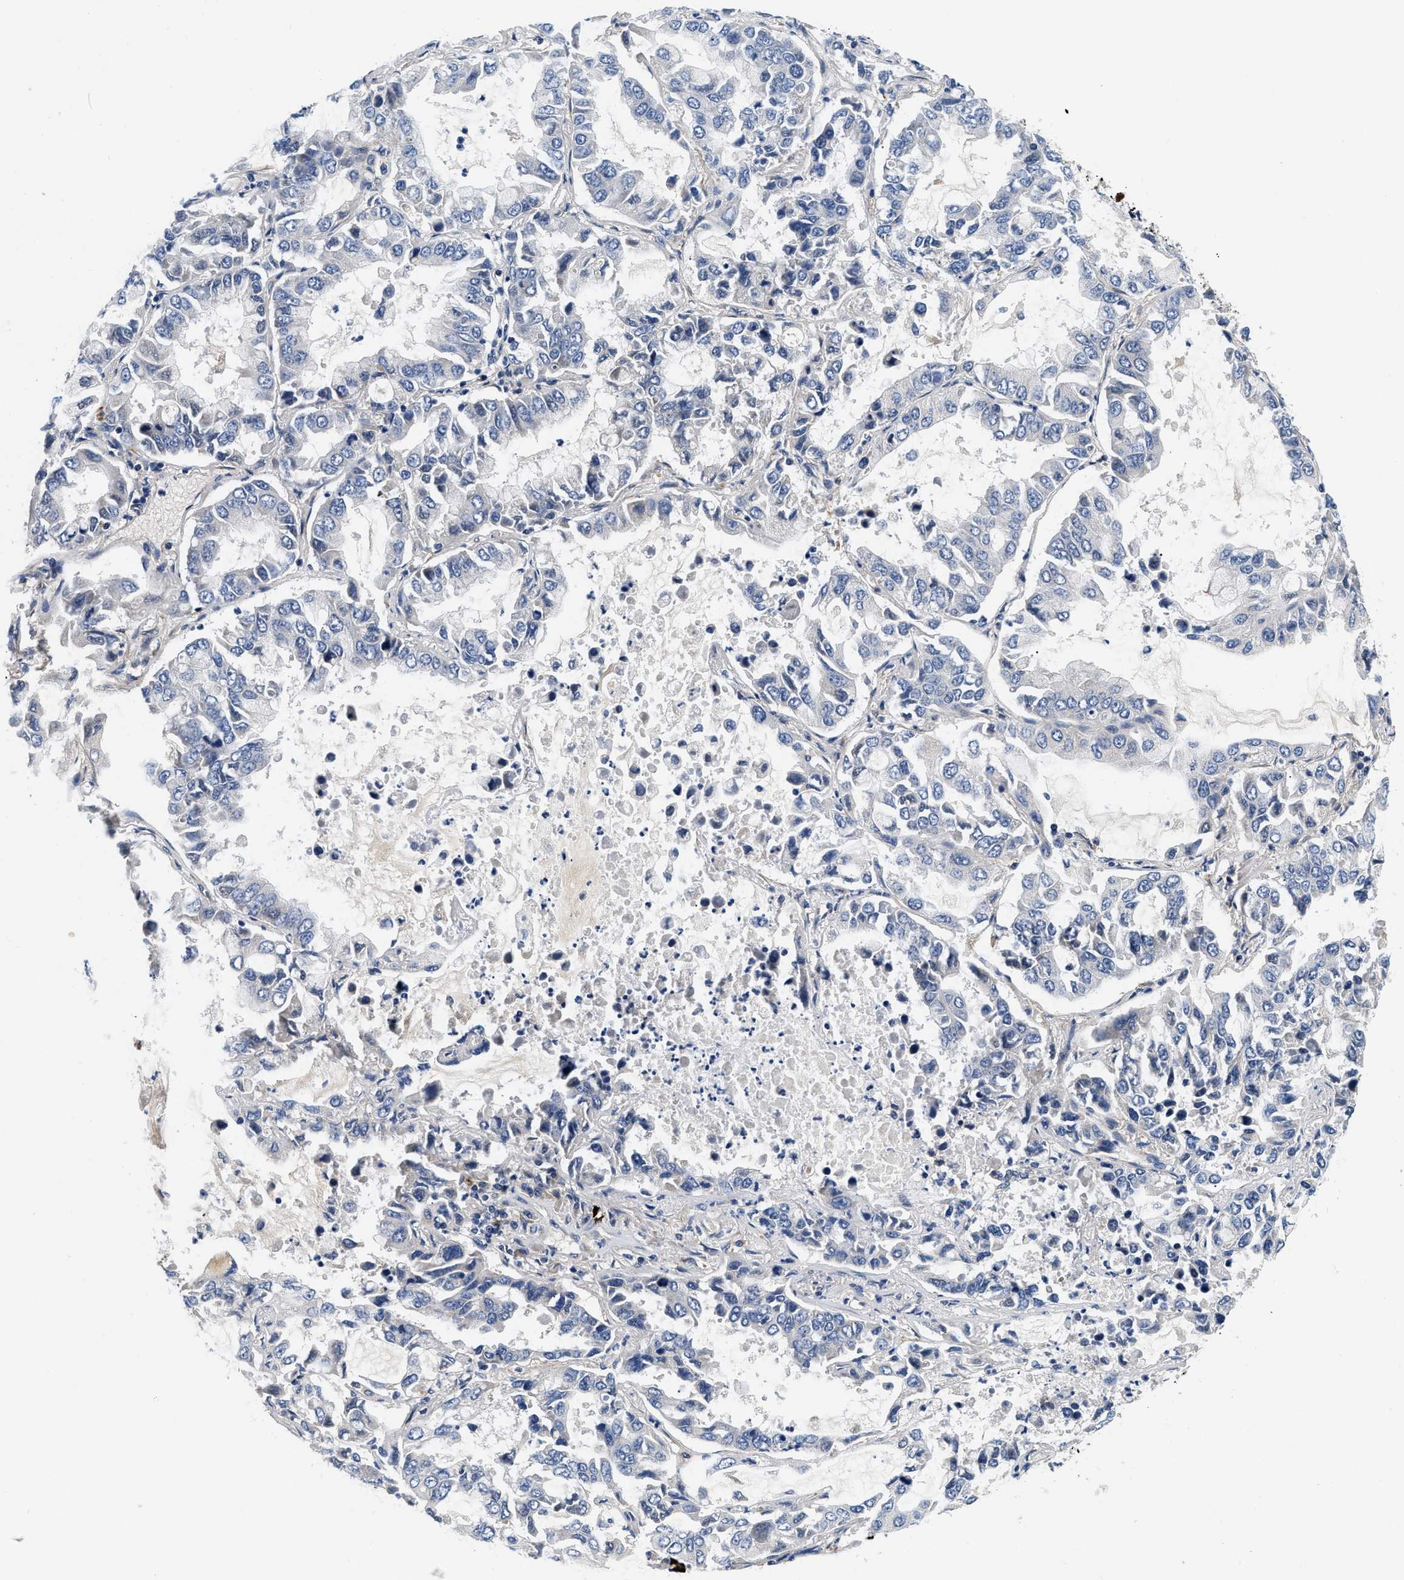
{"staining": {"intensity": "negative", "quantity": "none", "location": "none"}, "tissue": "lung cancer", "cell_type": "Tumor cells", "image_type": "cancer", "snomed": [{"axis": "morphology", "description": "Adenocarcinoma, NOS"}, {"axis": "topography", "description": "Lung"}], "caption": "Immunohistochemistry of human lung cancer demonstrates no staining in tumor cells. The staining is performed using DAB brown chromogen with nuclei counter-stained in using hematoxylin.", "gene": "NME6", "patient": {"sex": "male", "age": 64}}